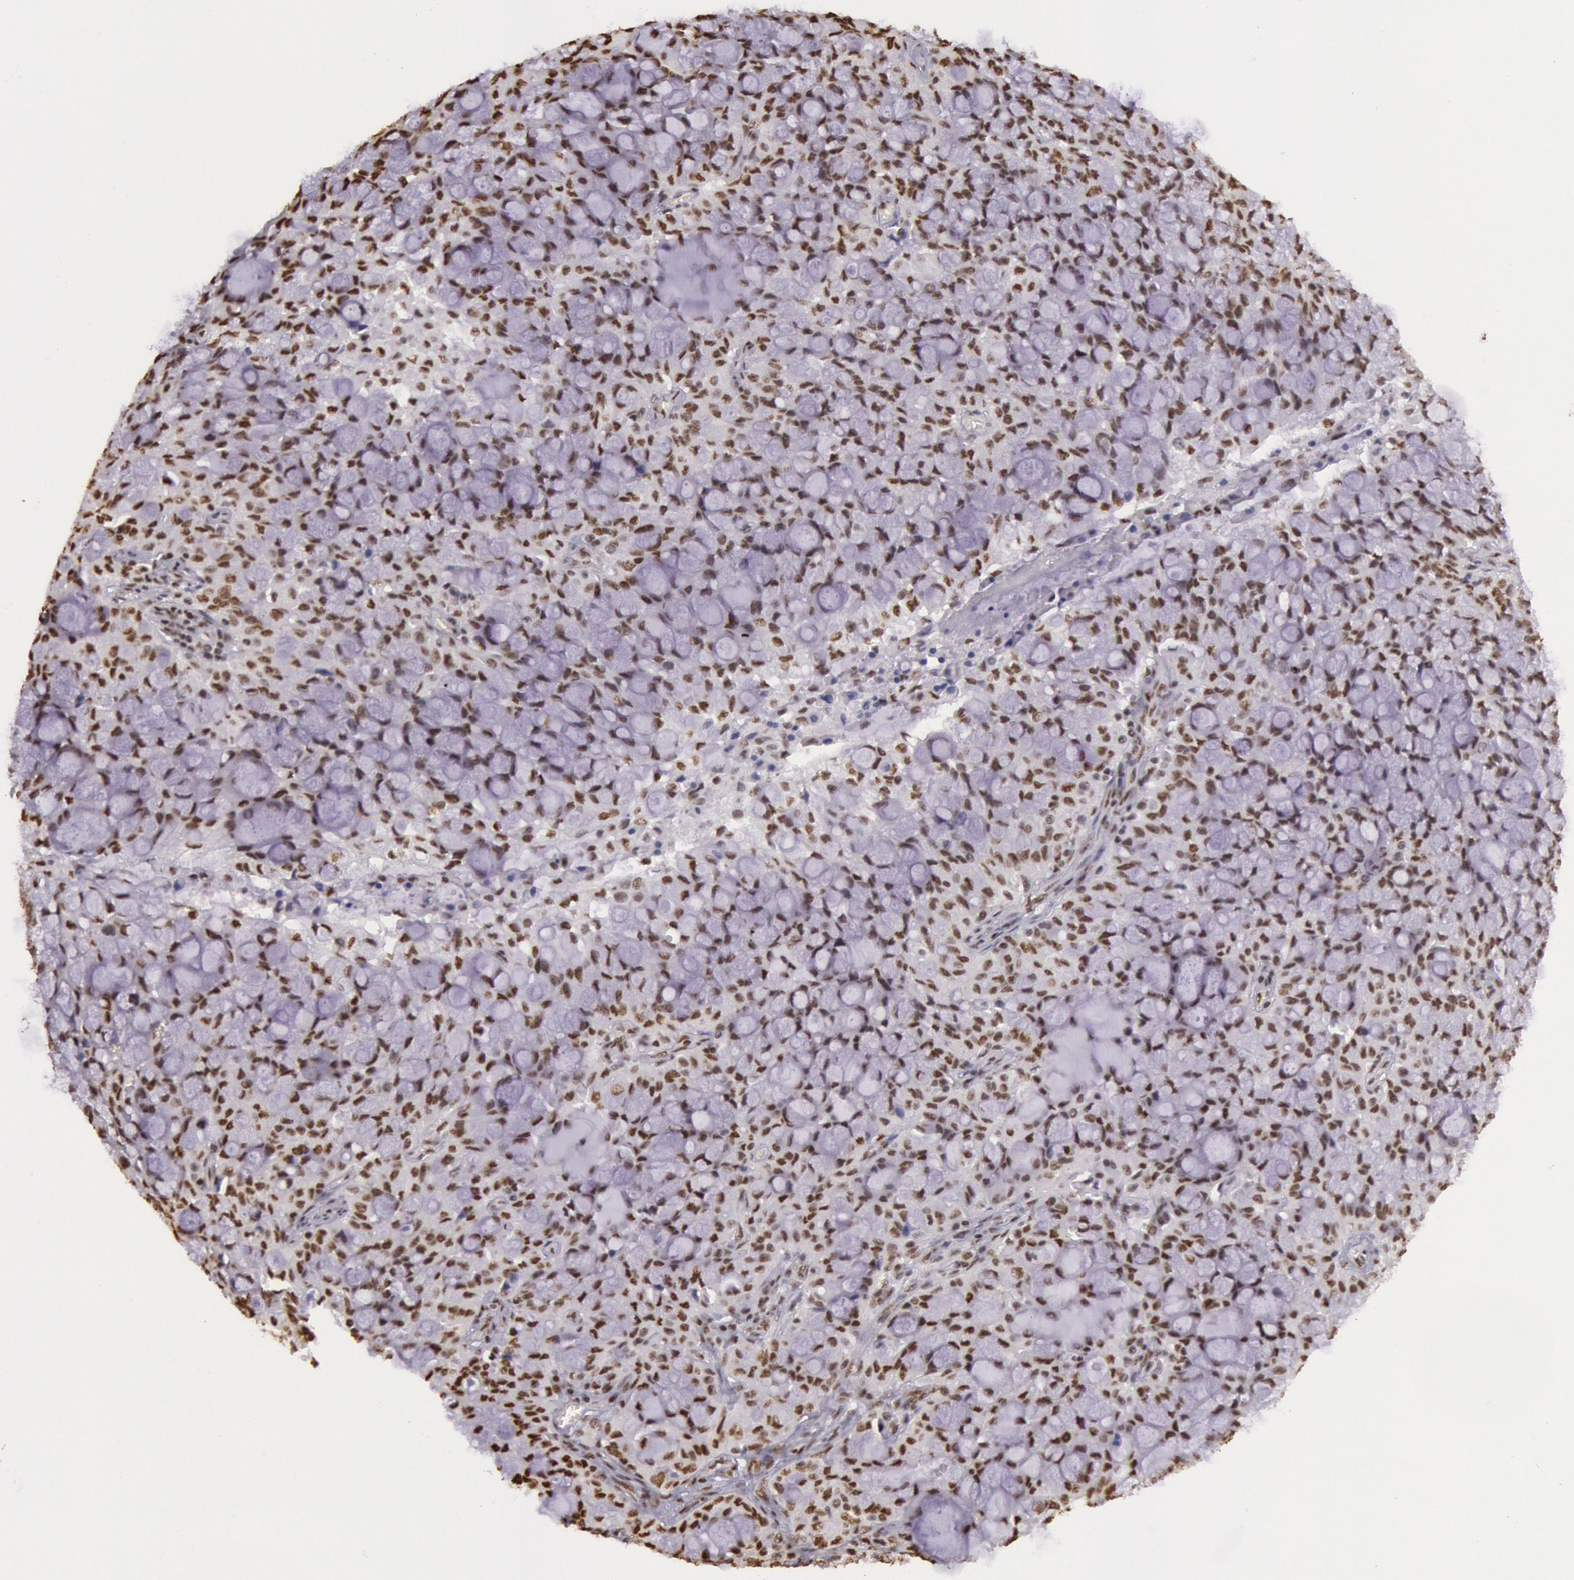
{"staining": {"intensity": "moderate", "quantity": ">75%", "location": "nuclear"}, "tissue": "lung cancer", "cell_type": "Tumor cells", "image_type": "cancer", "snomed": [{"axis": "morphology", "description": "Adenocarcinoma, NOS"}, {"axis": "topography", "description": "Lung"}], "caption": "Protein analysis of lung cancer (adenocarcinoma) tissue exhibits moderate nuclear expression in approximately >75% of tumor cells.", "gene": "HNRNPH2", "patient": {"sex": "female", "age": 44}}